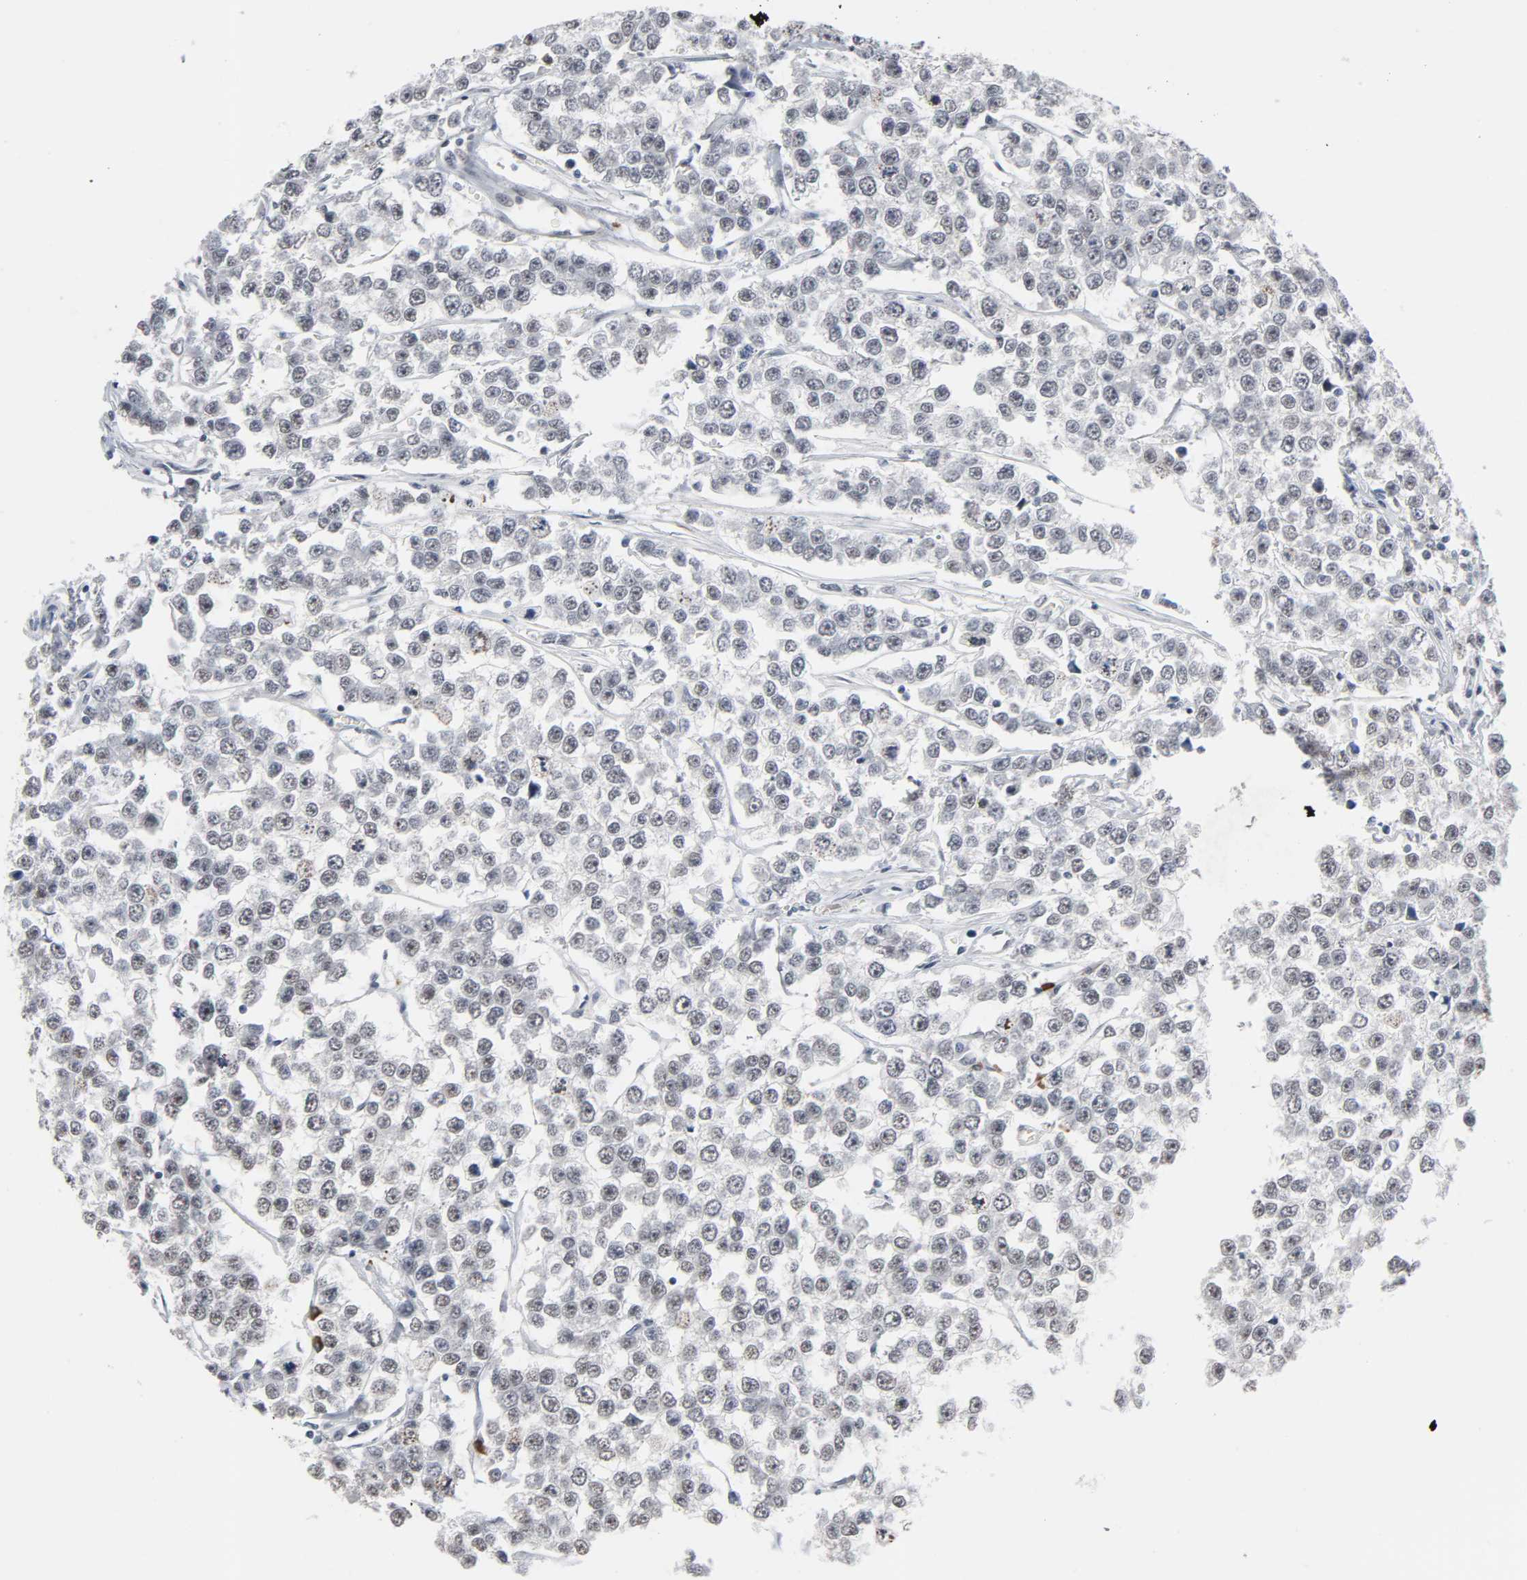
{"staining": {"intensity": "negative", "quantity": "none", "location": "none"}, "tissue": "testis cancer", "cell_type": "Tumor cells", "image_type": "cancer", "snomed": [{"axis": "morphology", "description": "Seminoma, NOS"}, {"axis": "morphology", "description": "Carcinoma, Embryonal, NOS"}, {"axis": "topography", "description": "Testis"}], "caption": "An image of human testis cancer is negative for staining in tumor cells.", "gene": "ACSS2", "patient": {"sex": "male", "age": 52}}